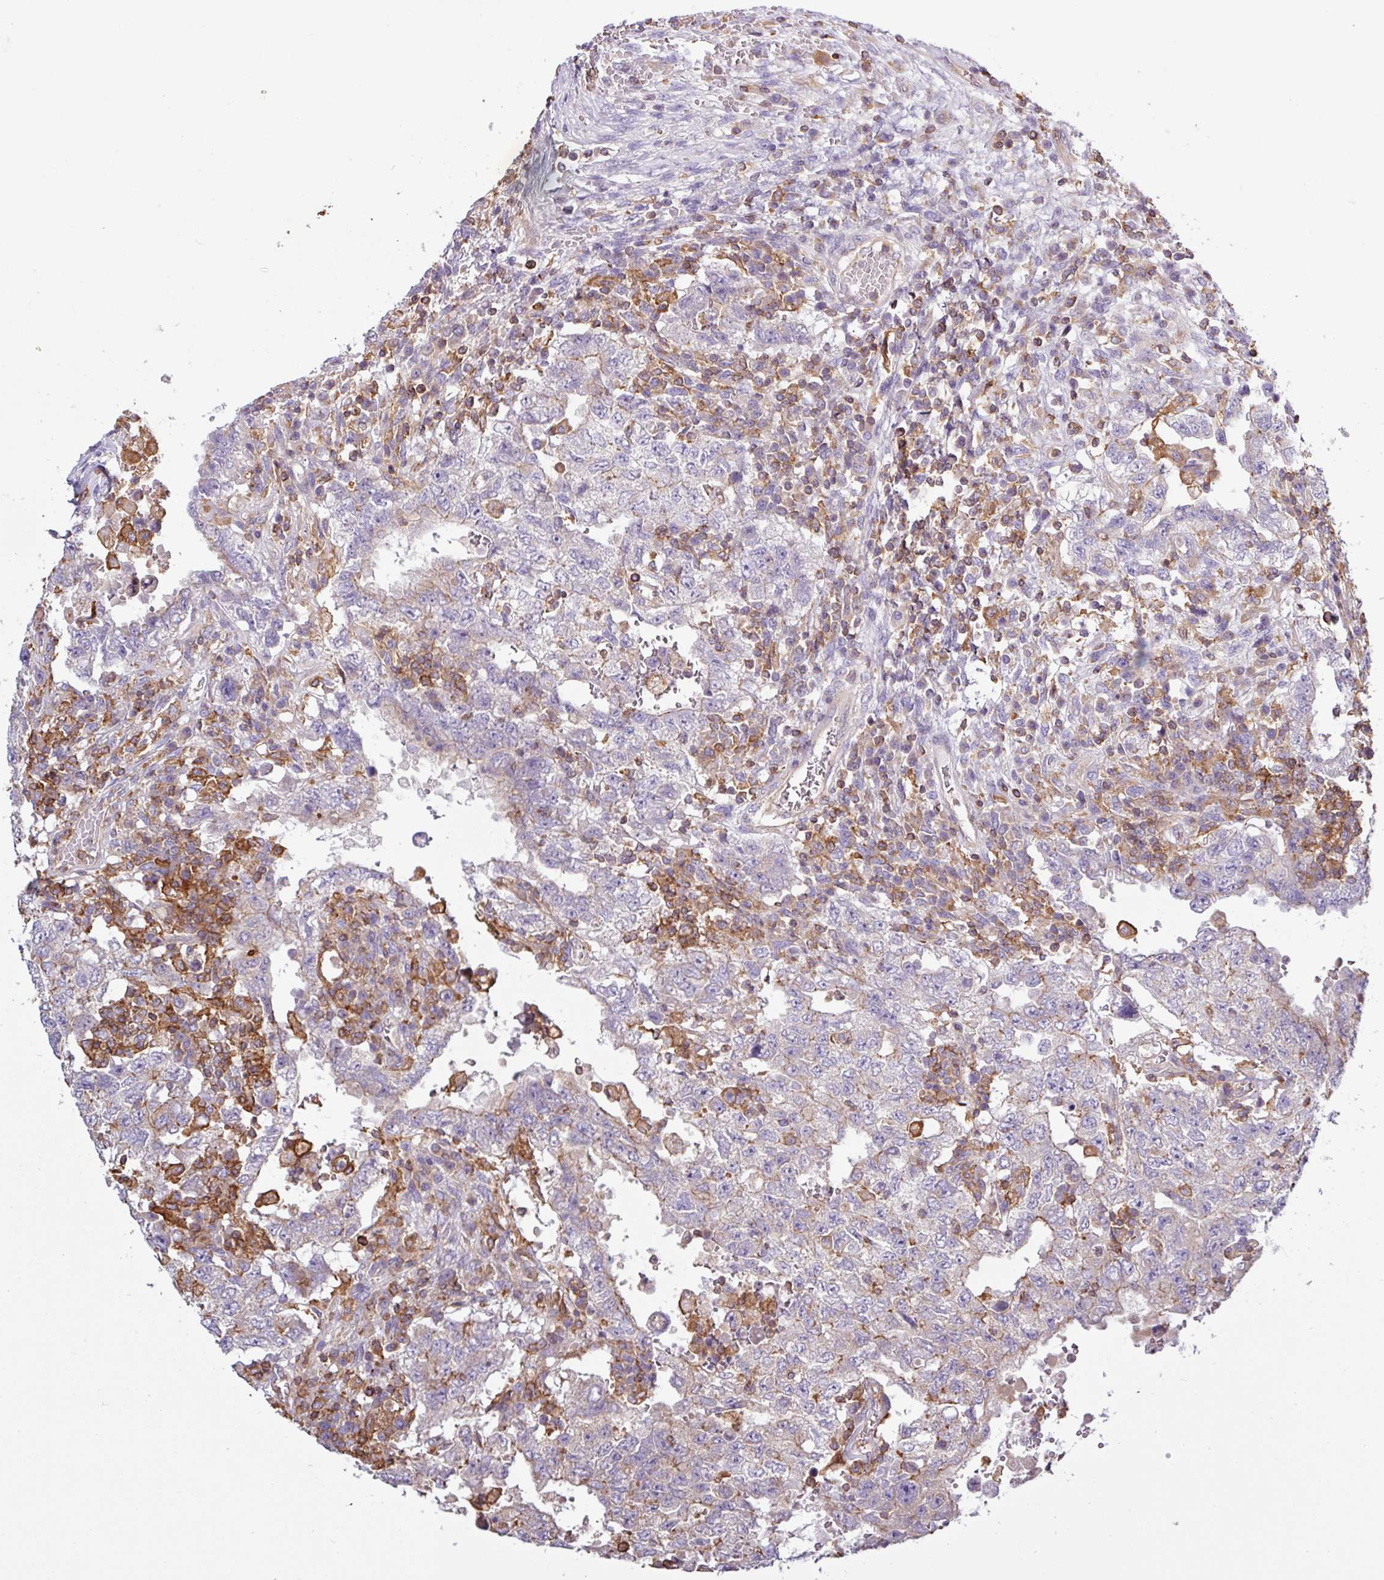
{"staining": {"intensity": "weak", "quantity": "<25%", "location": "cytoplasmic/membranous"}, "tissue": "testis cancer", "cell_type": "Tumor cells", "image_type": "cancer", "snomed": [{"axis": "morphology", "description": "Carcinoma, Embryonal, NOS"}, {"axis": "topography", "description": "Testis"}], "caption": "Testis cancer stained for a protein using immunohistochemistry displays no staining tumor cells.", "gene": "ACTR3", "patient": {"sex": "male", "age": 26}}